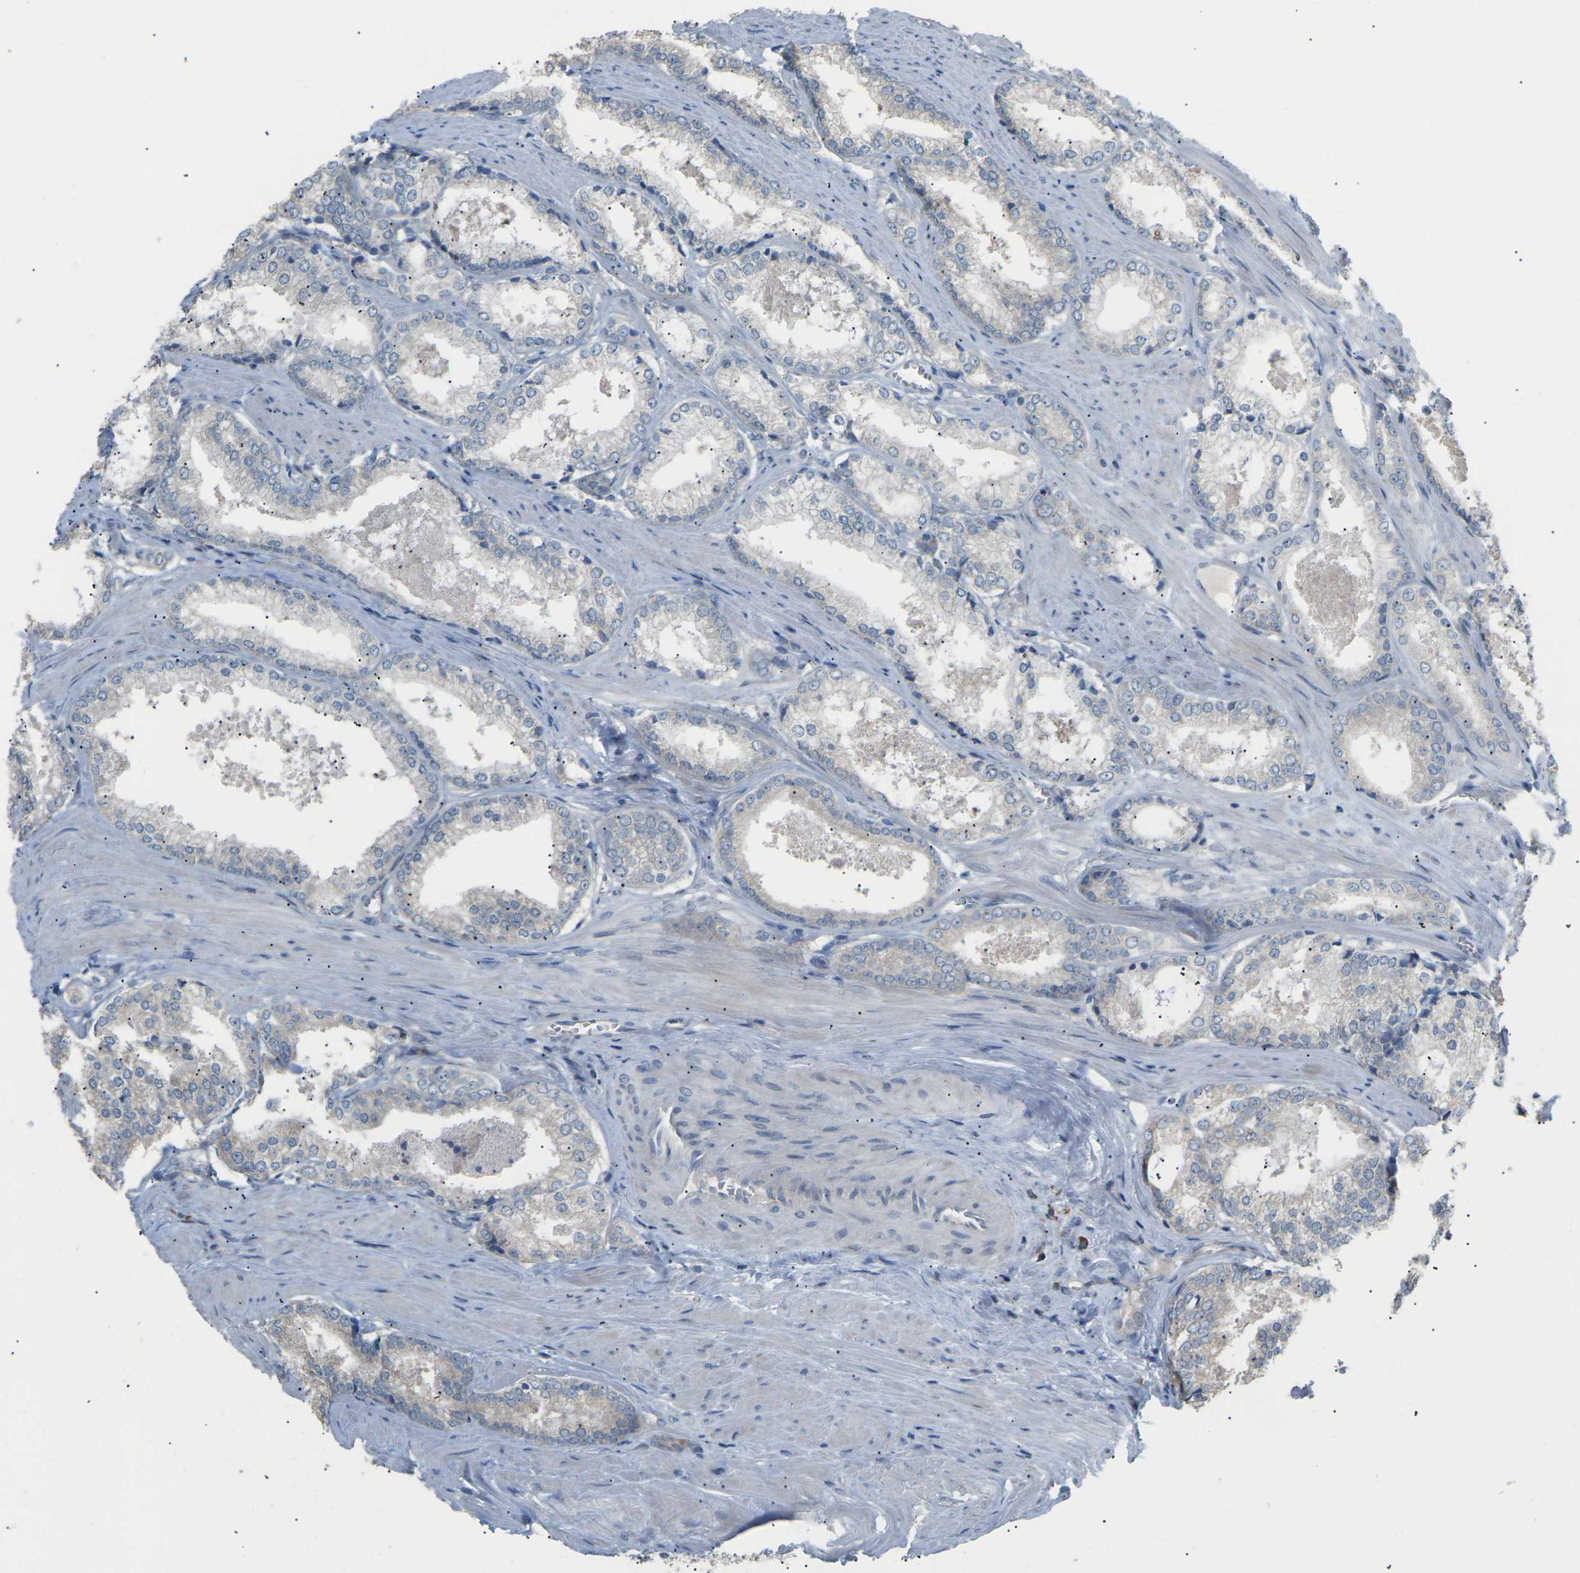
{"staining": {"intensity": "negative", "quantity": "none", "location": "none"}, "tissue": "prostate cancer", "cell_type": "Tumor cells", "image_type": "cancer", "snomed": [{"axis": "morphology", "description": "Adenocarcinoma, Low grade"}, {"axis": "topography", "description": "Prostate"}], "caption": "High power microscopy histopathology image of an IHC histopathology image of prostate cancer (adenocarcinoma (low-grade)), revealing no significant expression in tumor cells.", "gene": "KLHDC8B", "patient": {"sex": "male", "age": 64}}